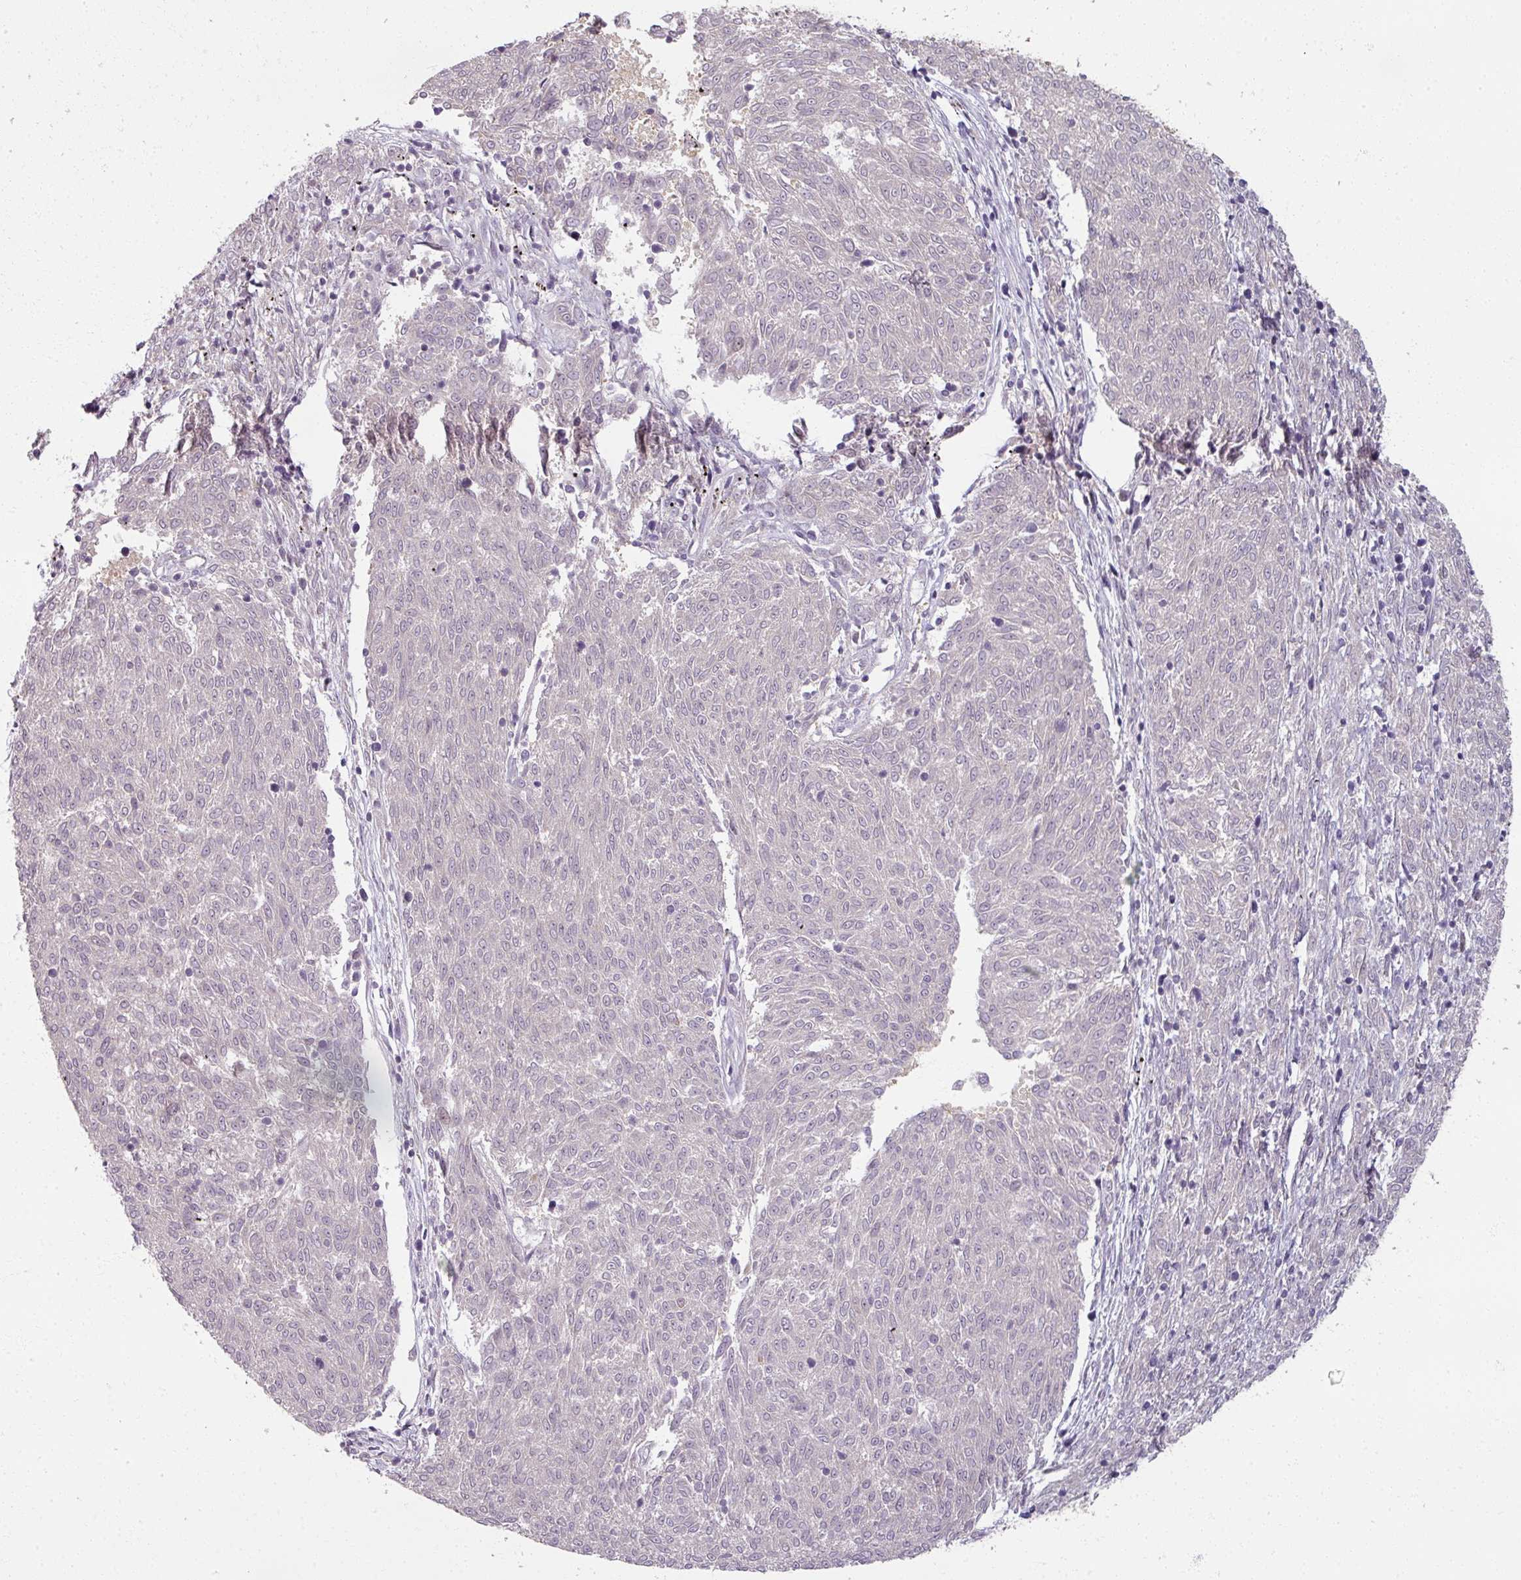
{"staining": {"intensity": "negative", "quantity": "none", "location": "none"}, "tissue": "melanoma", "cell_type": "Tumor cells", "image_type": "cancer", "snomed": [{"axis": "morphology", "description": "Malignant melanoma, NOS"}, {"axis": "topography", "description": "Skin"}], "caption": "Immunohistochemistry (IHC) histopathology image of neoplastic tissue: human malignant melanoma stained with DAB (3,3'-diaminobenzidine) reveals no significant protein expression in tumor cells.", "gene": "MYMK", "patient": {"sex": "female", "age": 72}}